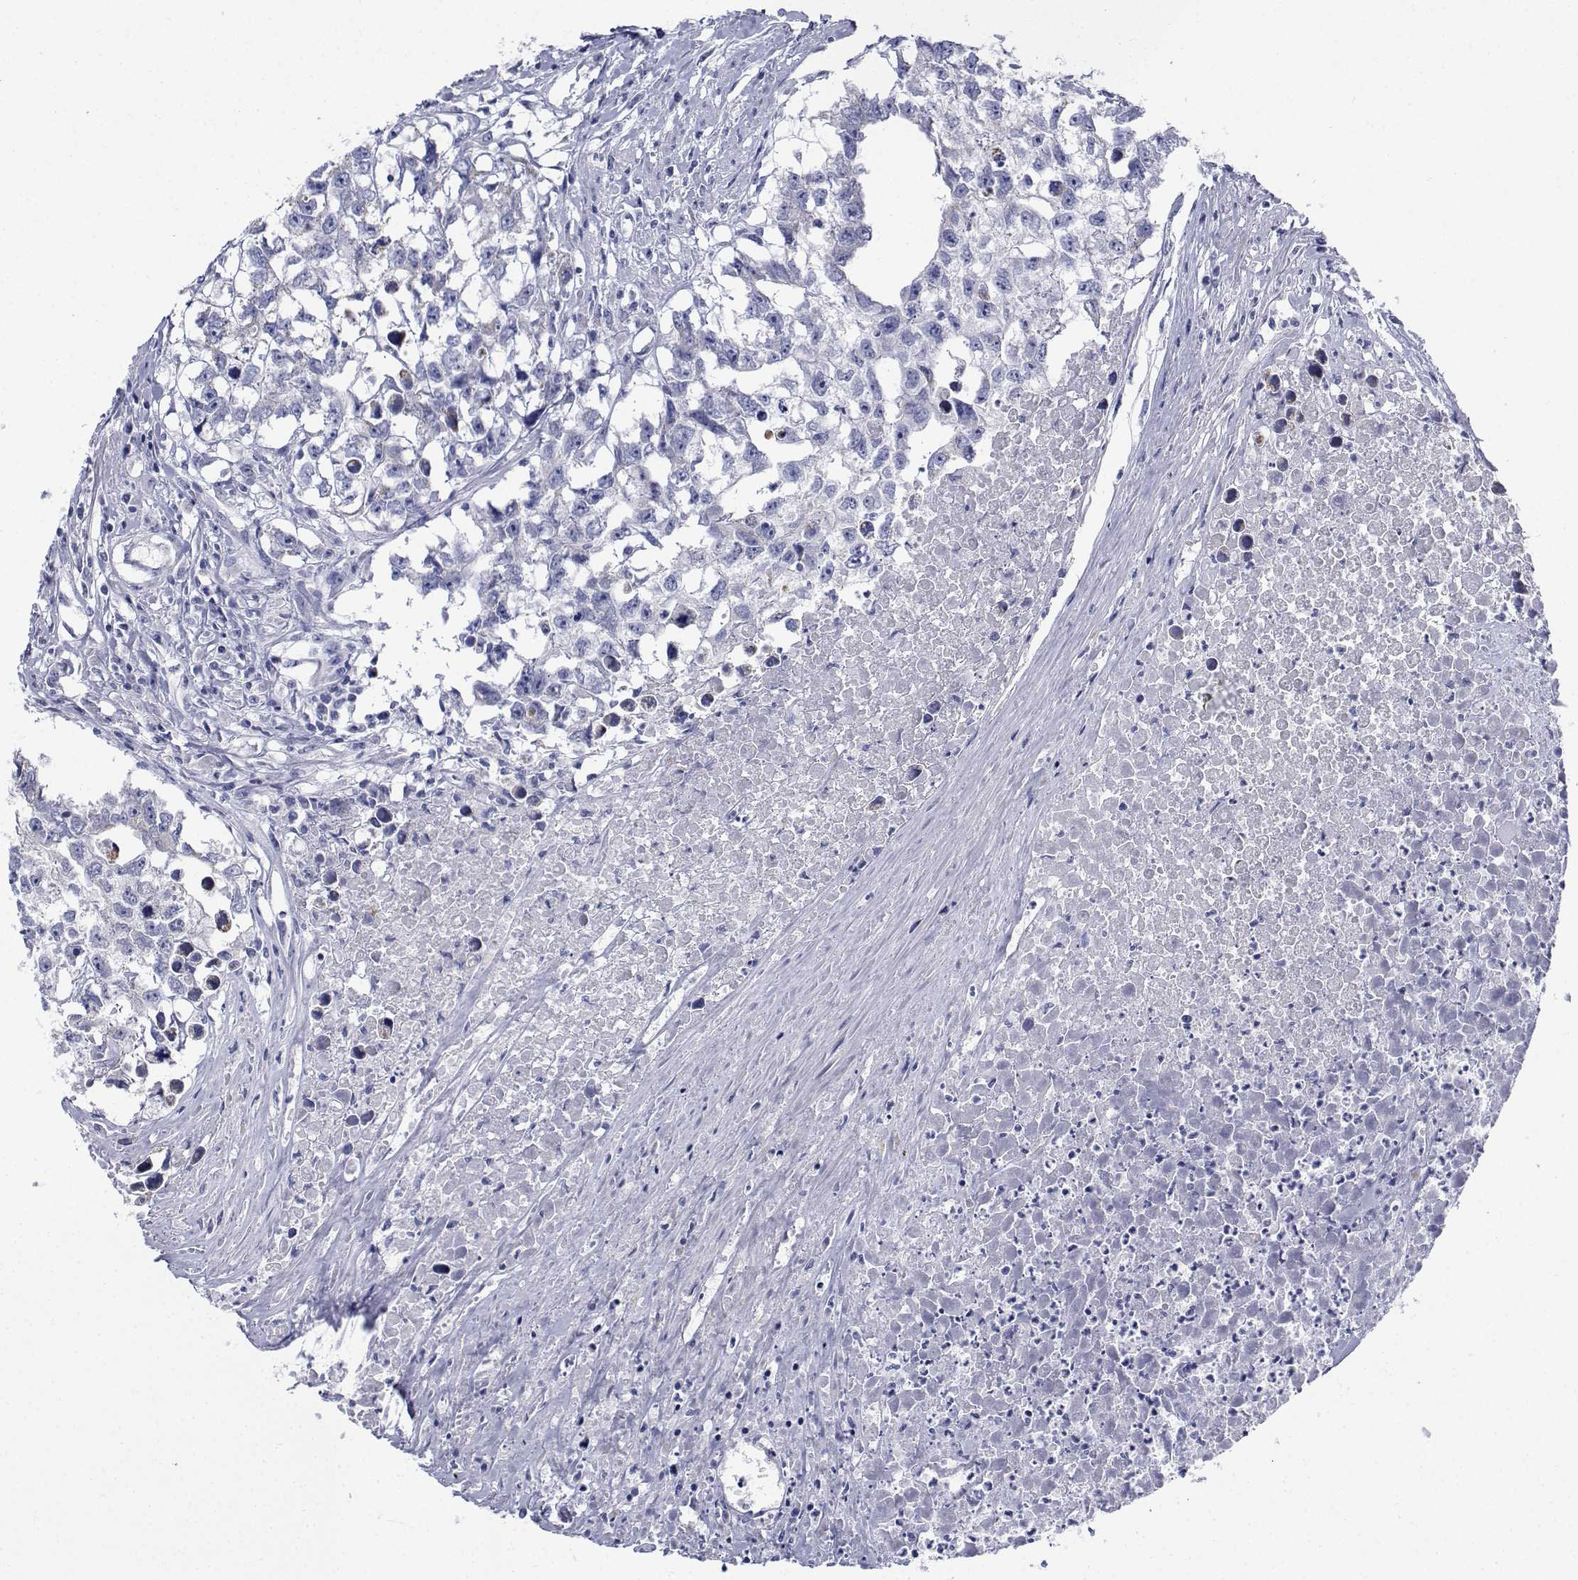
{"staining": {"intensity": "negative", "quantity": "none", "location": "none"}, "tissue": "testis cancer", "cell_type": "Tumor cells", "image_type": "cancer", "snomed": [{"axis": "morphology", "description": "Carcinoma, Embryonal, NOS"}, {"axis": "morphology", "description": "Teratoma, malignant, NOS"}, {"axis": "topography", "description": "Testis"}], "caption": "Tumor cells show no significant staining in embryonal carcinoma (testis). Nuclei are stained in blue.", "gene": "CDHR3", "patient": {"sex": "male", "age": 44}}